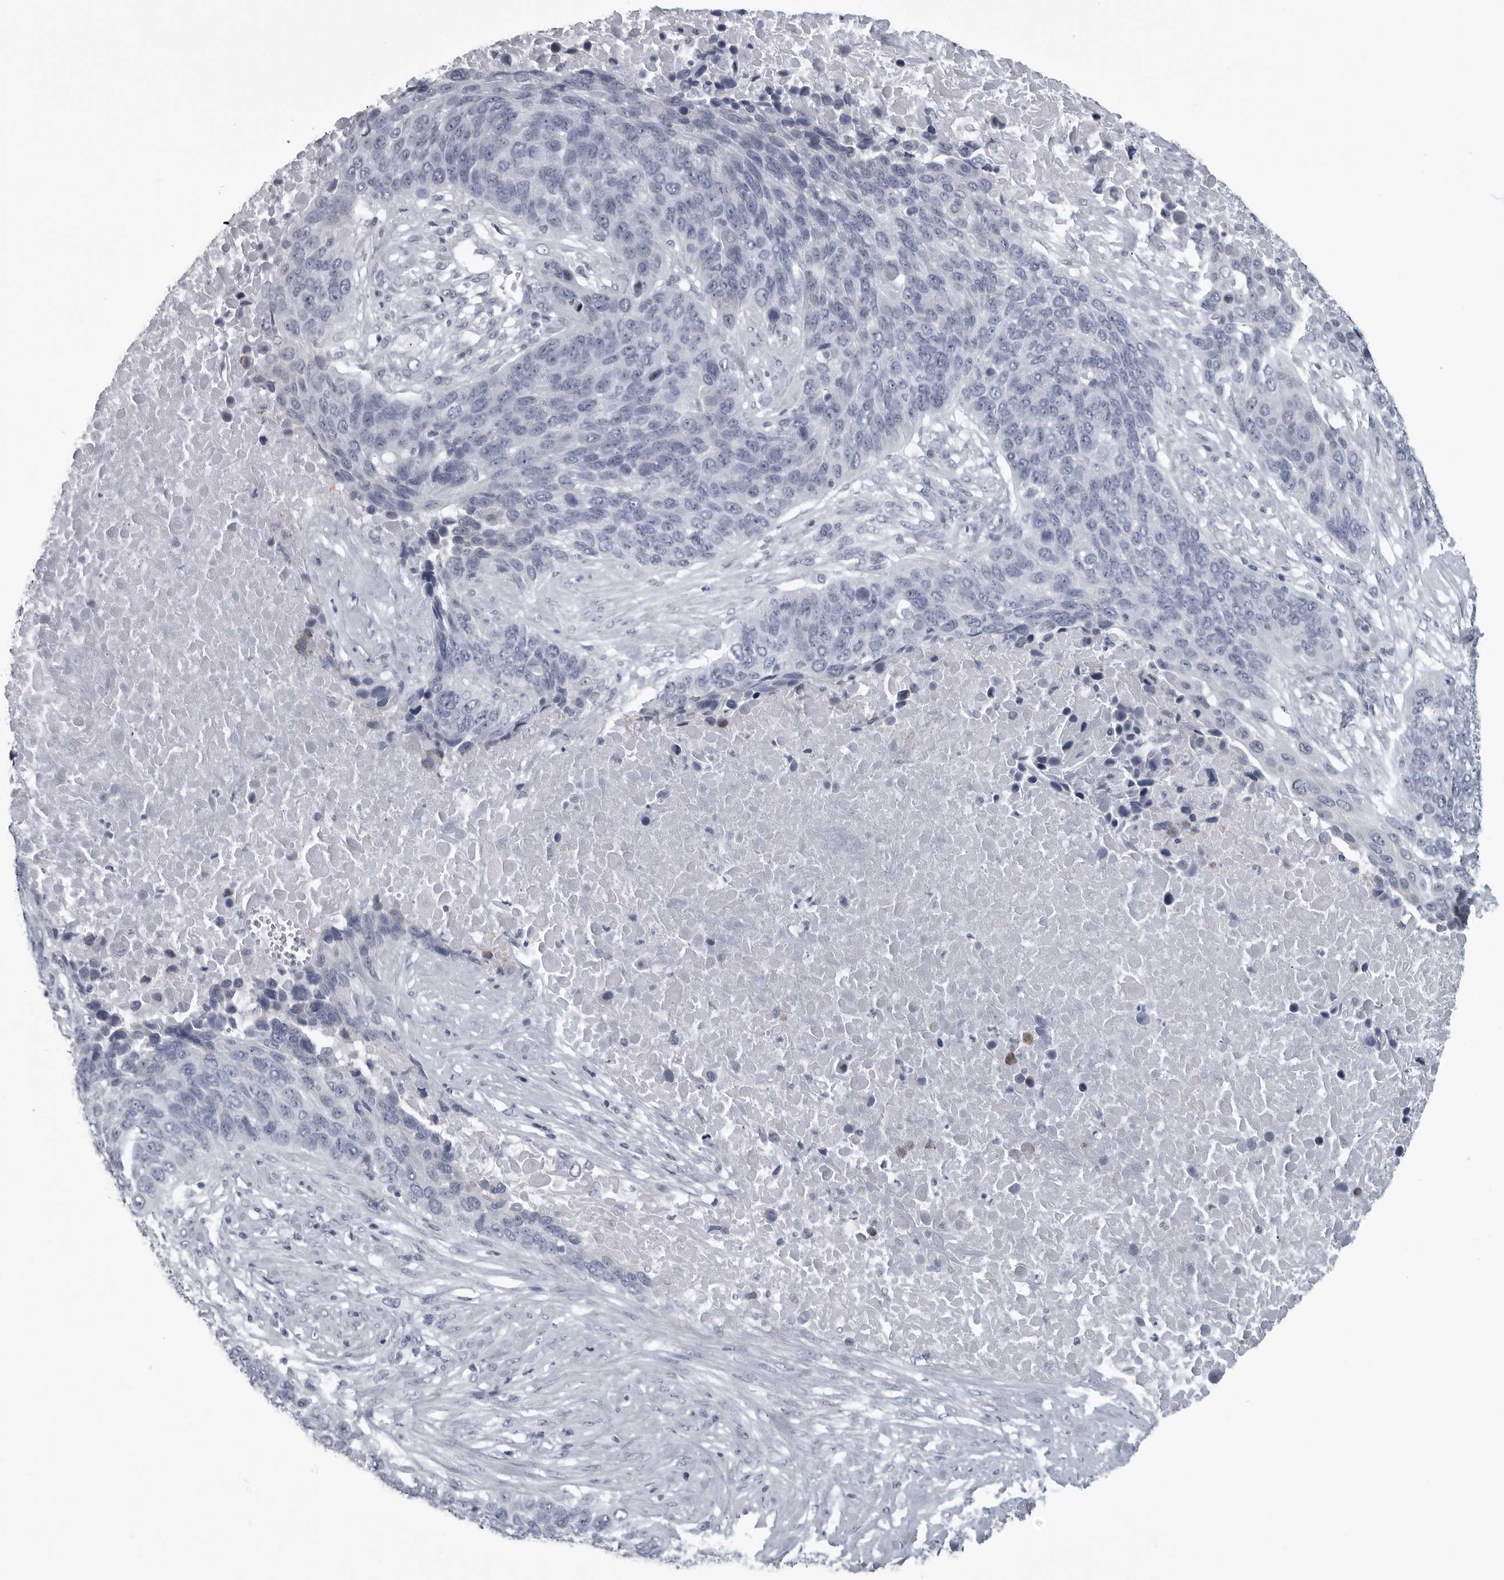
{"staining": {"intensity": "negative", "quantity": "none", "location": "none"}, "tissue": "lung cancer", "cell_type": "Tumor cells", "image_type": "cancer", "snomed": [{"axis": "morphology", "description": "Squamous cell carcinoma, NOS"}, {"axis": "topography", "description": "Lung"}], "caption": "A histopathology image of lung squamous cell carcinoma stained for a protein shows no brown staining in tumor cells. (DAB (3,3'-diaminobenzidine) immunohistochemistry with hematoxylin counter stain).", "gene": "MYOC", "patient": {"sex": "male", "age": 66}}